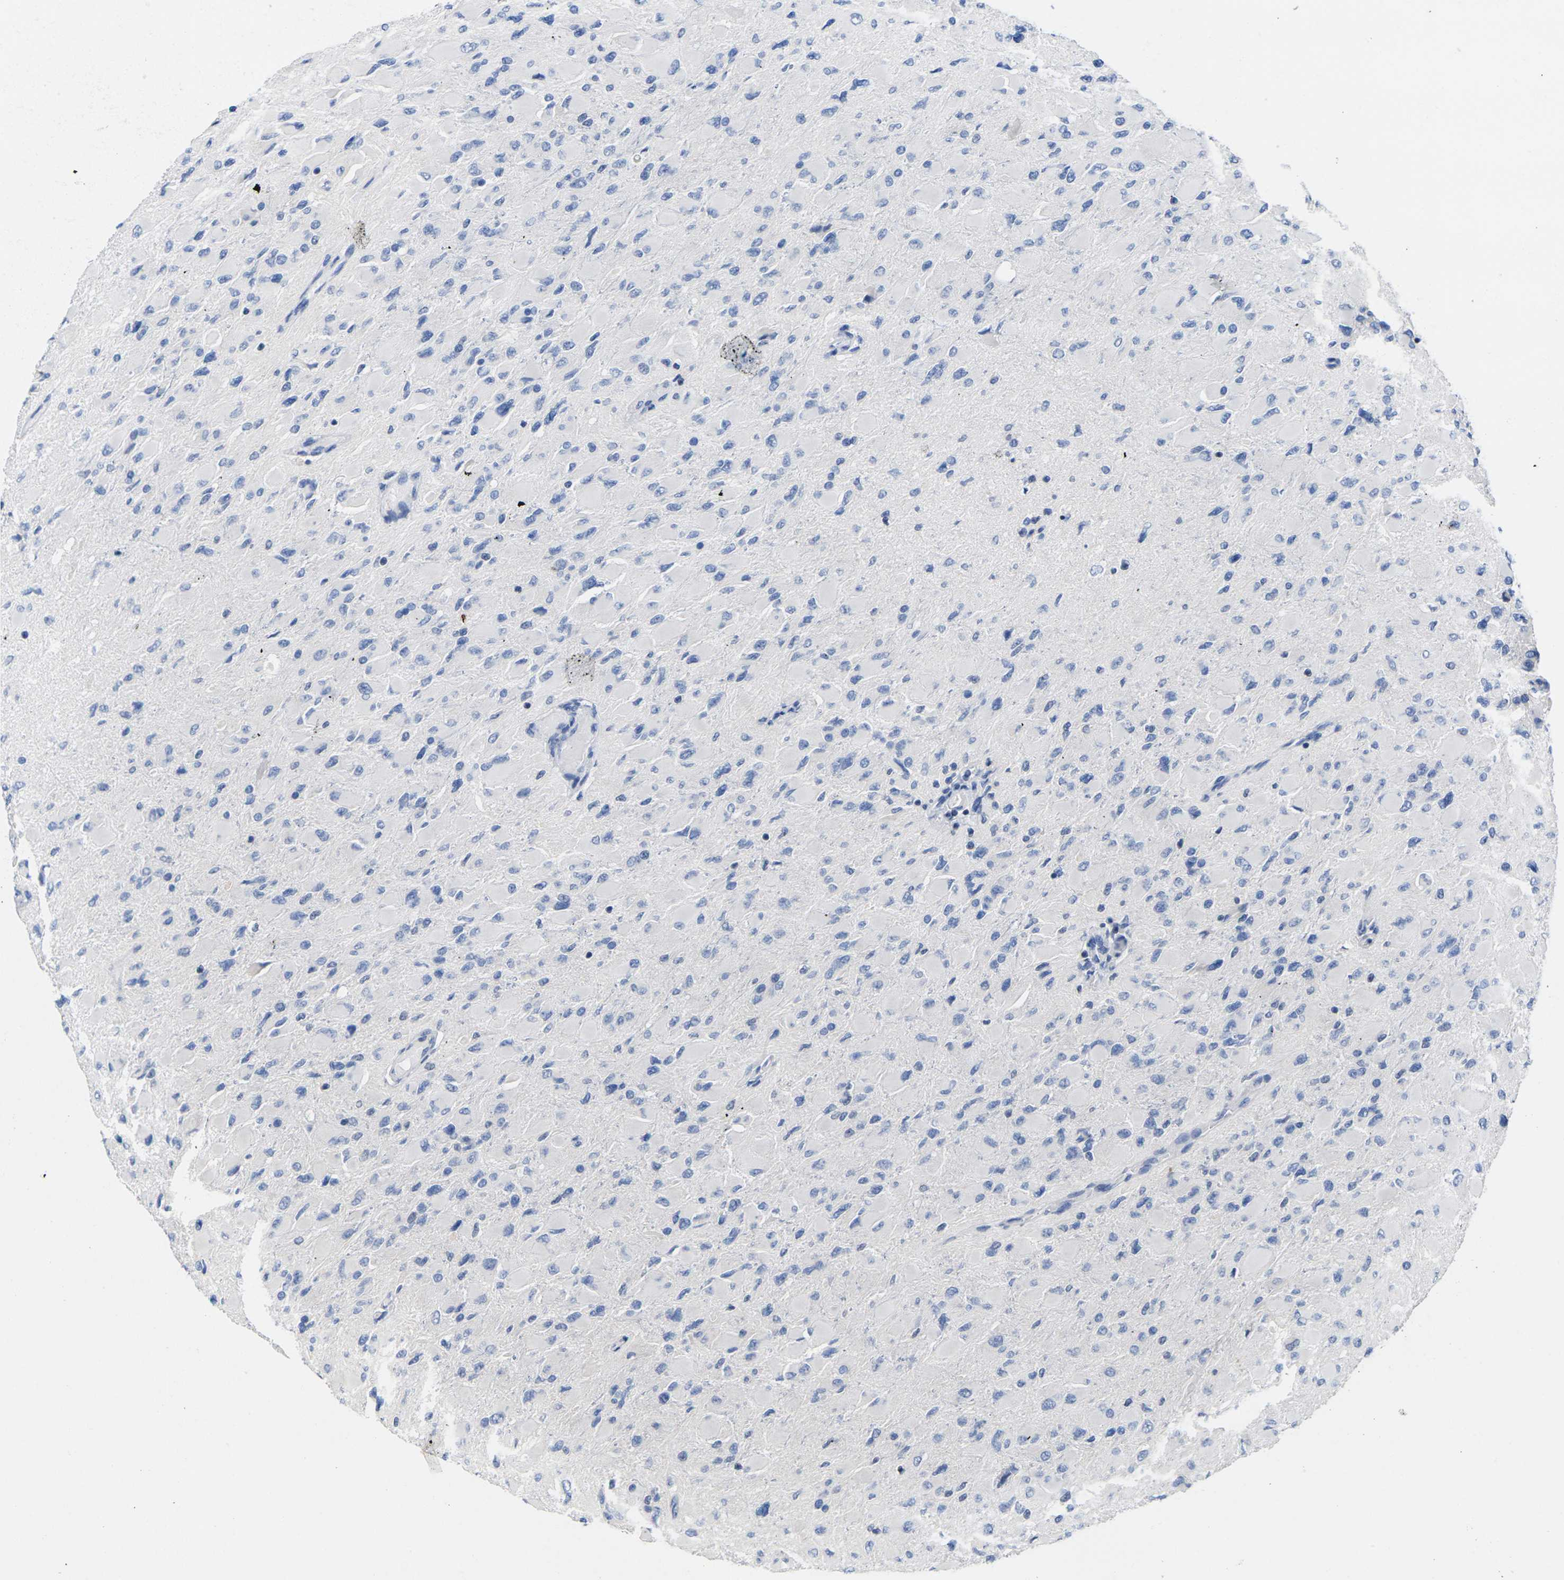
{"staining": {"intensity": "negative", "quantity": "none", "location": "none"}, "tissue": "glioma", "cell_type": "Tumor cells", "image_type": "cancer", "snomed": [{"axis": "morphology", "description": "Glioma, malignant, High grade"}, {"axis": "topography", "description": "Cerebral cortex"}], "caption": "An immunohistochemistry (IHC) image of malignant high-grade glioma is shown. There is no staining in tumor cells of malignant high-grade glioma.", "gene": "IKZF1", "patient": {"sex": "female", "age": 36}}